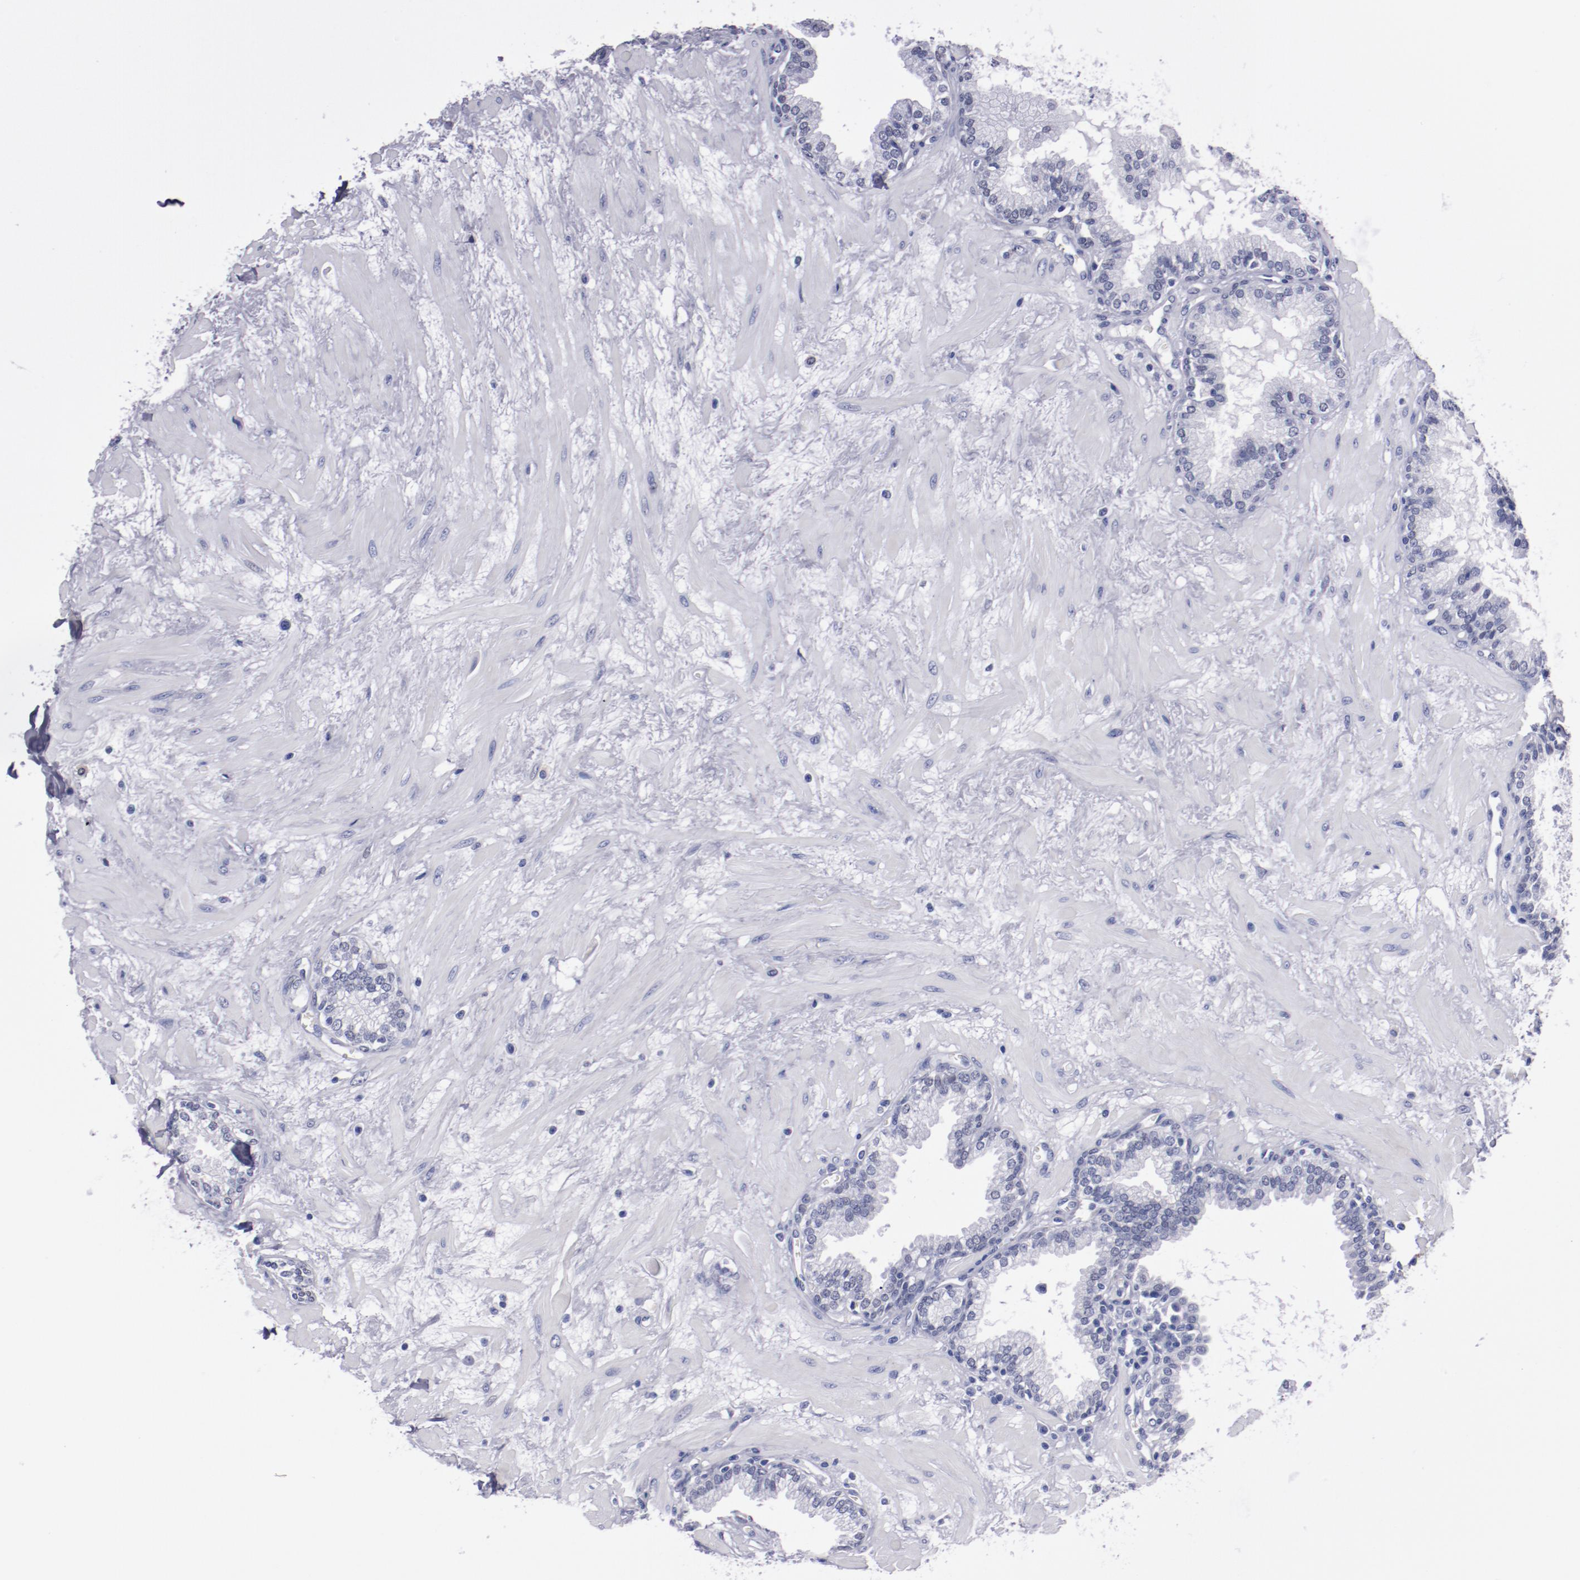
{"staining": {"intensity": "negative", "quantity": "none", "location": "none"}, "tissue": "prostate", "cell_type": "Glandular cells", "image_type": "normal", "snomed": [{"axis": "morphology", "description": "Normal tissue, NOS"}, {"axis": "topography", "description": "Prostate"}], "caption": "DAB immunohistochemical staining of normal human prostate demonstrates no significant positivity in glandular cells. Brightfield microscopy of immunohistochemistry stained with DAB (brown) and hematoxylin (blue), captured at high magnification.", "gene": "HNF1B", "patient": {"sex": "male", "age": 64}}